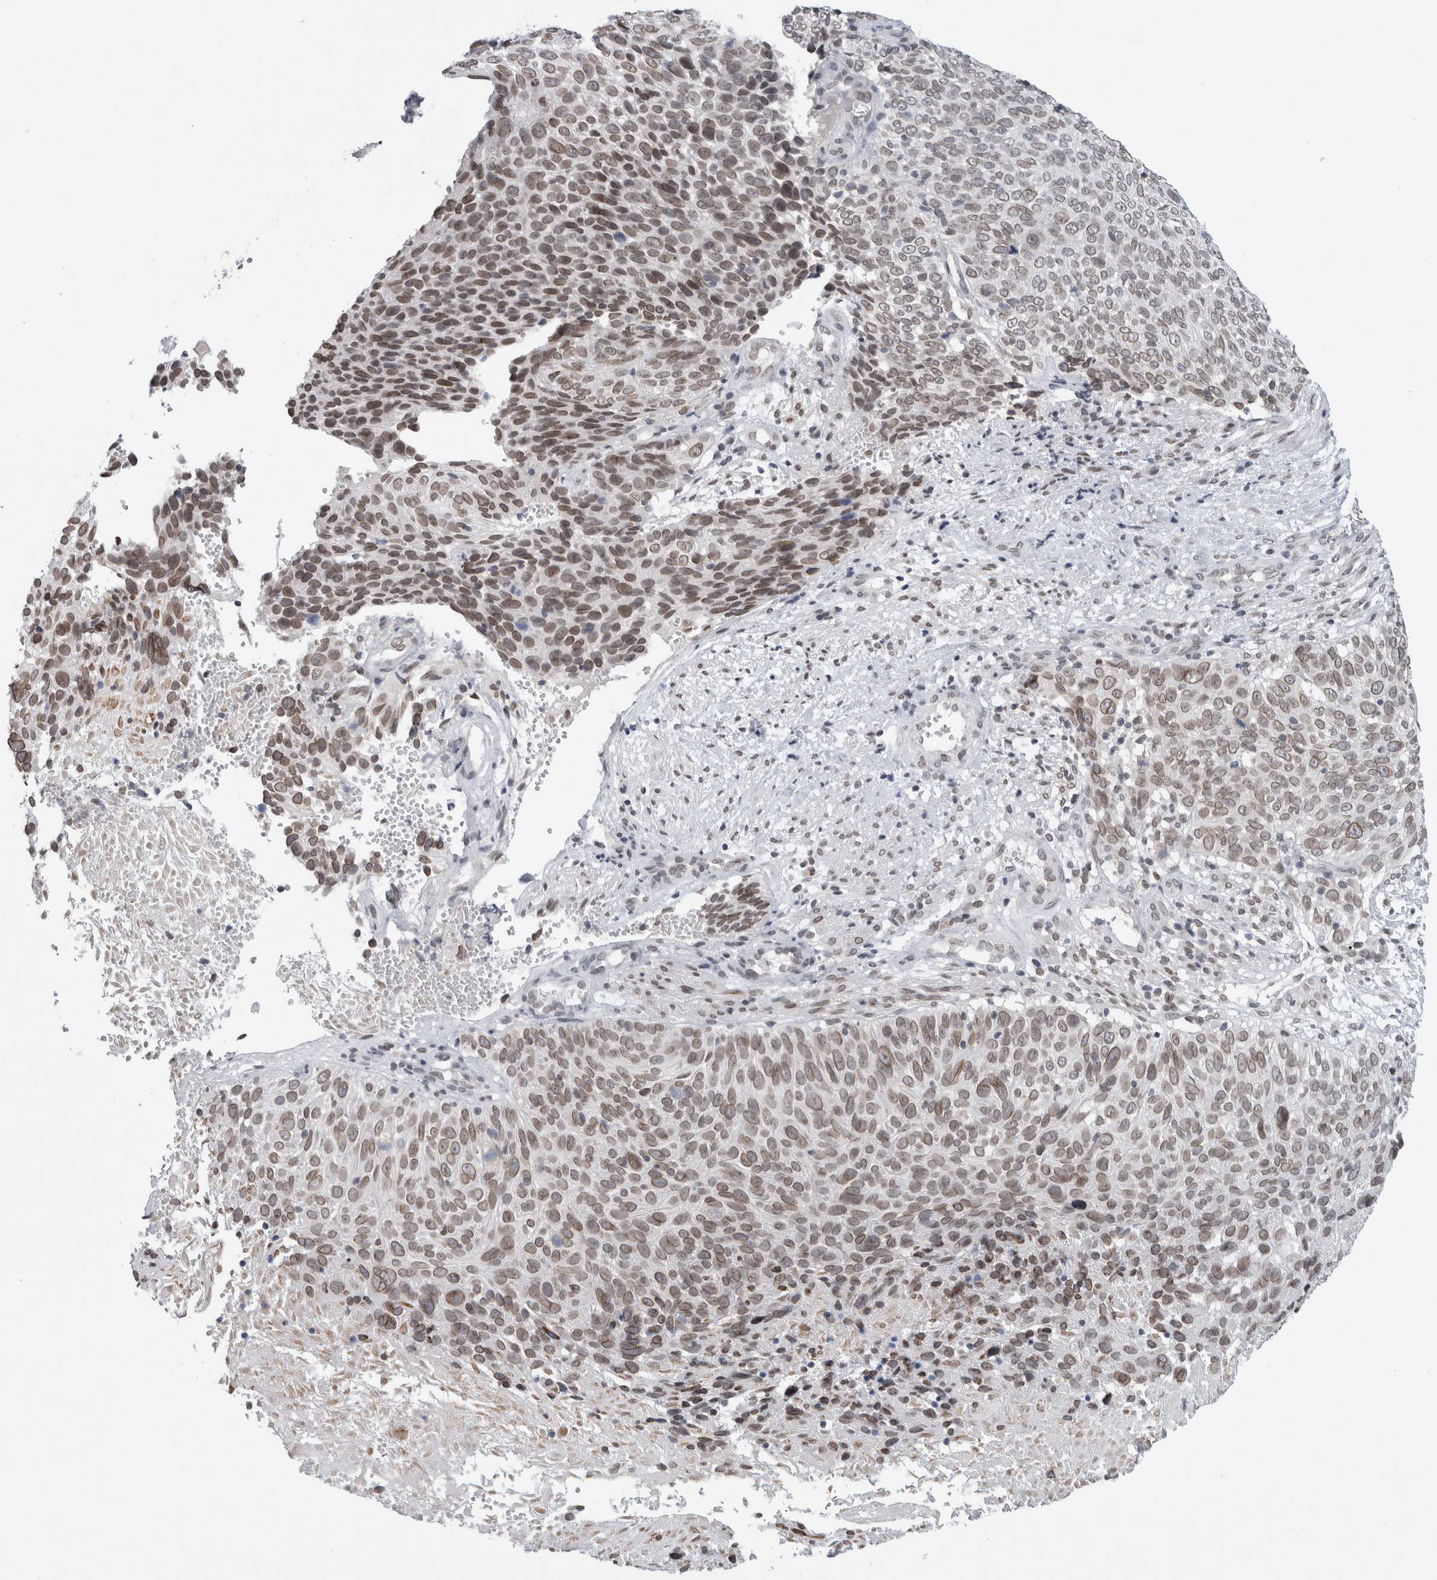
{"staining": {"intensity": "weak", "quantity": ">75%", "location": "cytoplasmic/membranous,nuclear"}, "tissue": "cervical cancer", "cell_type": "Tumor cells", "image_type": "cancer", "snomed": [{"axis": "morphology", "description": "Squamous cell carcinoma, NOS"}, {"axis": "topography", "description": "Cervix"}], "caption": "An image of cervical cancer stained for a protein demonstrates weak cytoplasmic/membranous and nuclear brown staining in tumor cells.", "gene": "ZNF770", "patient": {"sex": "female", "age": 74}}